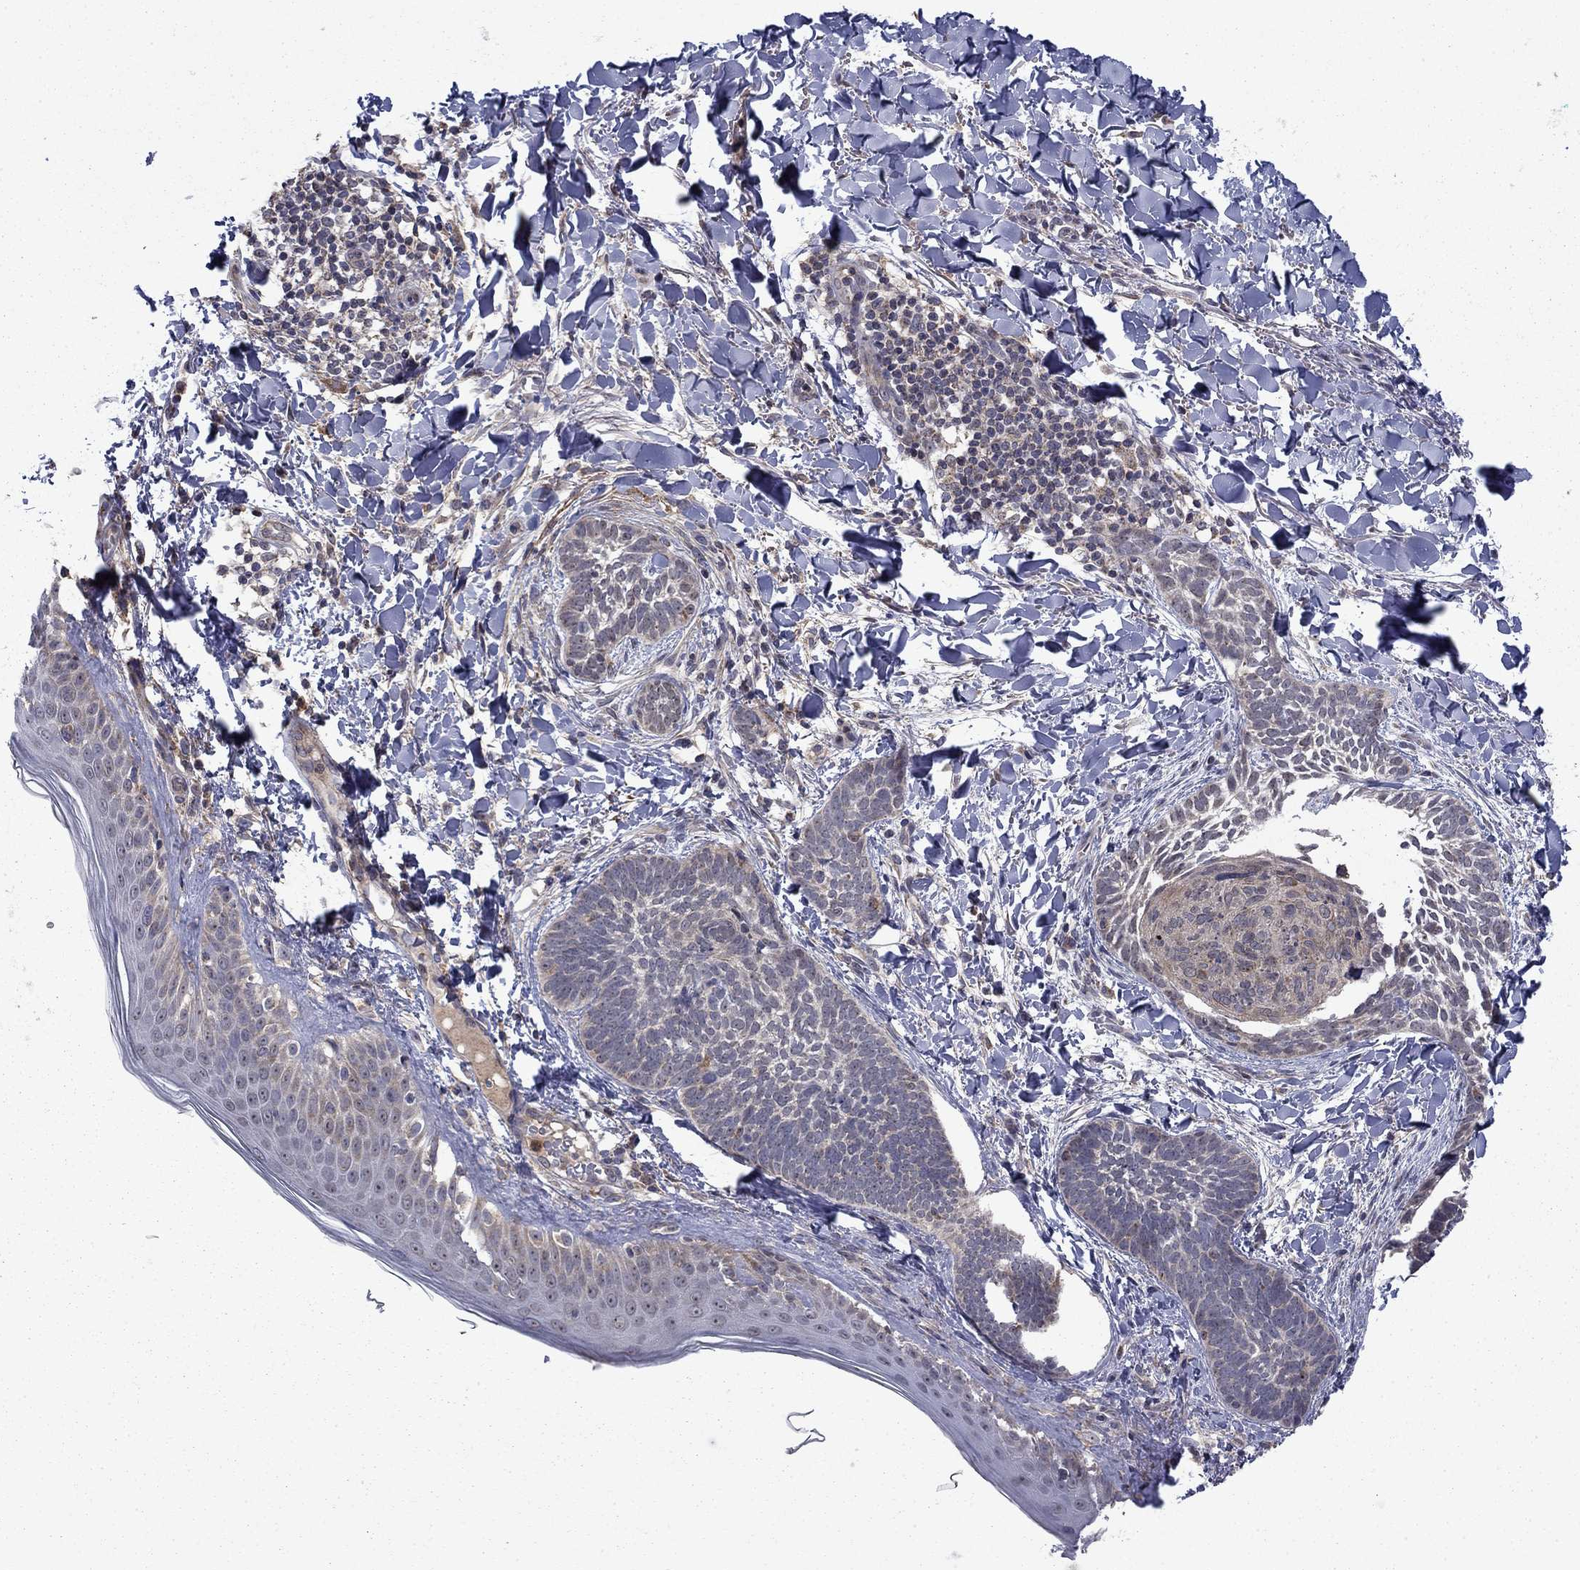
{"staining": {"intensity": "negative", "quantity": "none", "location": "none"}, "tissue": "skin cancer", "cell_type": "Tumor cells", "image_type": "cancer", "snomed": [{"axis": "morphology", "description": "Normal tissue, NOS"}, {"axis": "morphology", "description": "Basal cell carcinoma"}, {"axis": "topography", "description": "Skin"}], "caption": "Histopathology image shows no protein staining in tumor cells of skin basal cell carcinoma tissue.", "gene": "DOP1B", "patient": {"sex": "male", "age": 46}}